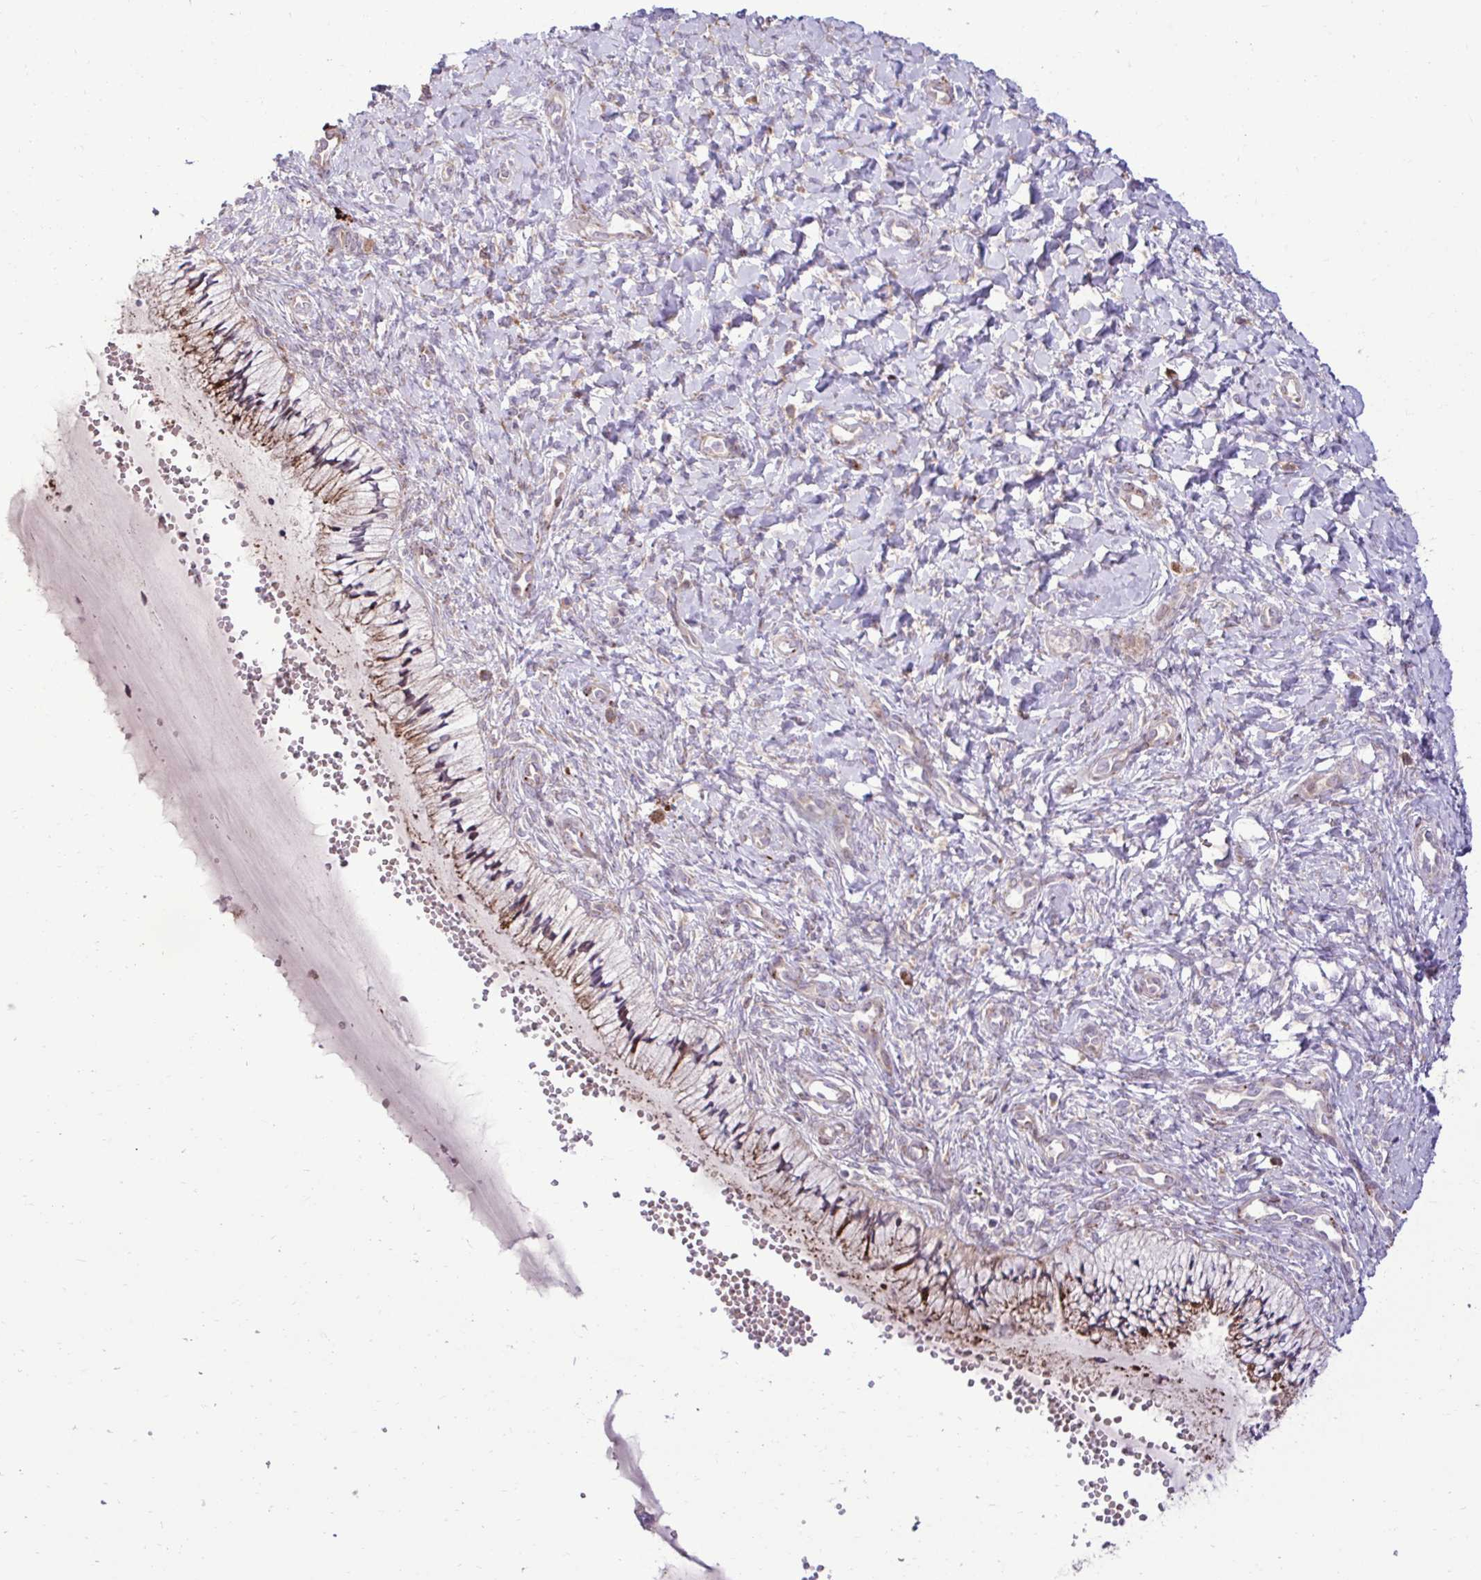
{"staining": {"intensity": "moderate", "quantity": "25%-75%", "location": "cytoplasmic/membranous"}, "tissue": "cervix", "cell_type": "Glandular cells", "image_type": "normal", "snomed": [{"axis": "morphology", "description": "Normal tissue, NOS"}, {"axis": "topography", "description": "Cervix"}], "caption": "Cervix stained with immunohistochemistry (IHC) demonstrates moderate cytoplasmic/membranous positivity in about 25%-75% of glandular cells.", "gene": "LIMS1", "patient": {"sex": "female", "age": 37}}